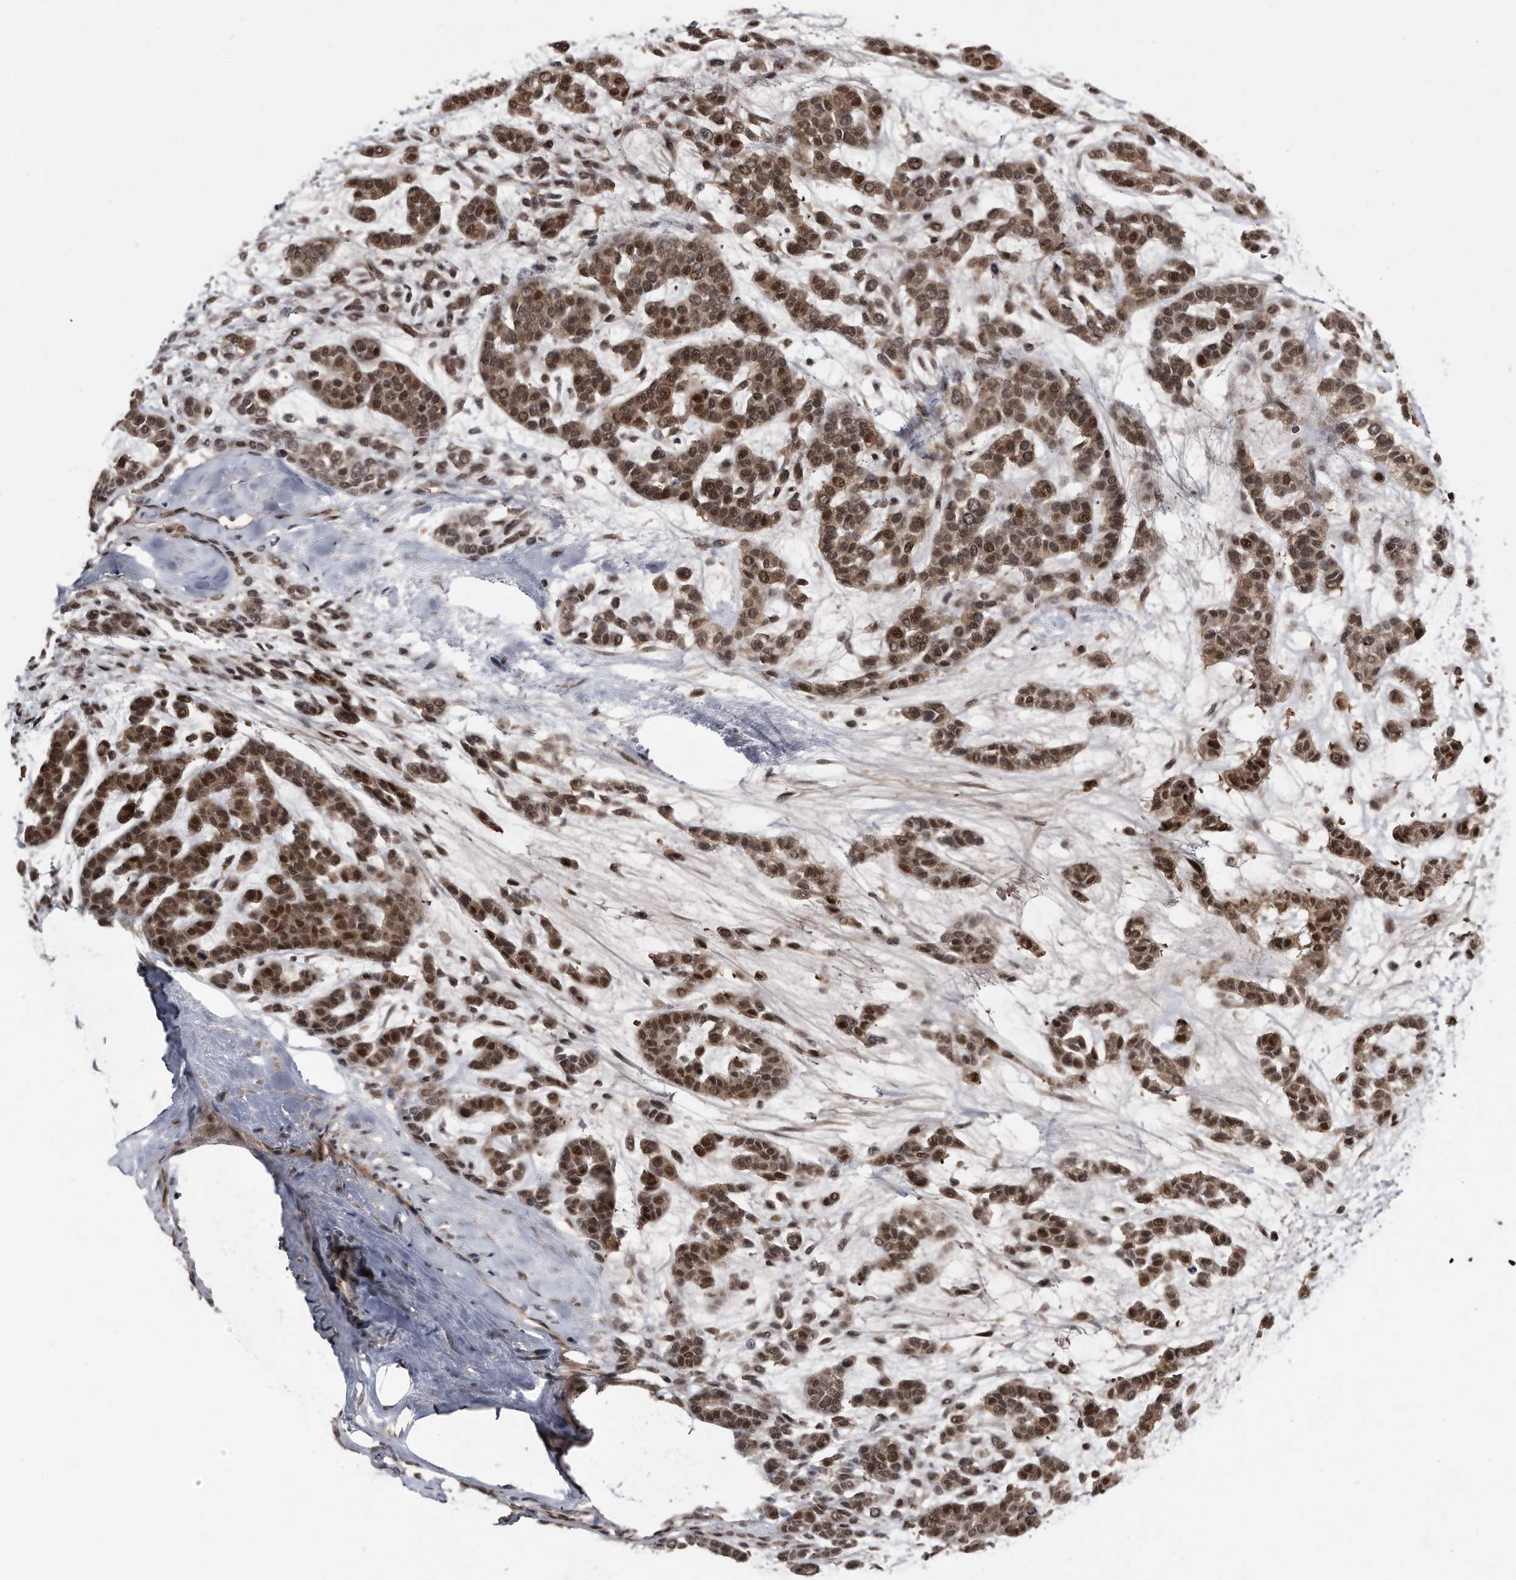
{"staining": {"intensity": "moderate", "quantity": ">75%", "location": "cytoplasmic/membranous,nuclear"}, "tissue": "head and neck cancer", "cell_type": "Tumor cells", "image_type": "cancer", "snomed": [{"axis": "morphology", "description": "Adenocarcinoma, NOS"}, {"axis": "morphology", "description": "Adenoma, NOS"}, {"axis": "topography", "description": "Head-Neck"}], "caption": "The immunohistochemical stain labels moderate cytoplasmic/membranous and nuclear staining in tumor cells of head and neck adenocarcinoma tissue. (DAB IHC with brightfield microscopy, high magnification).", "gene": "RAD23B", "patient": {"sex": "female", "age": 55}}